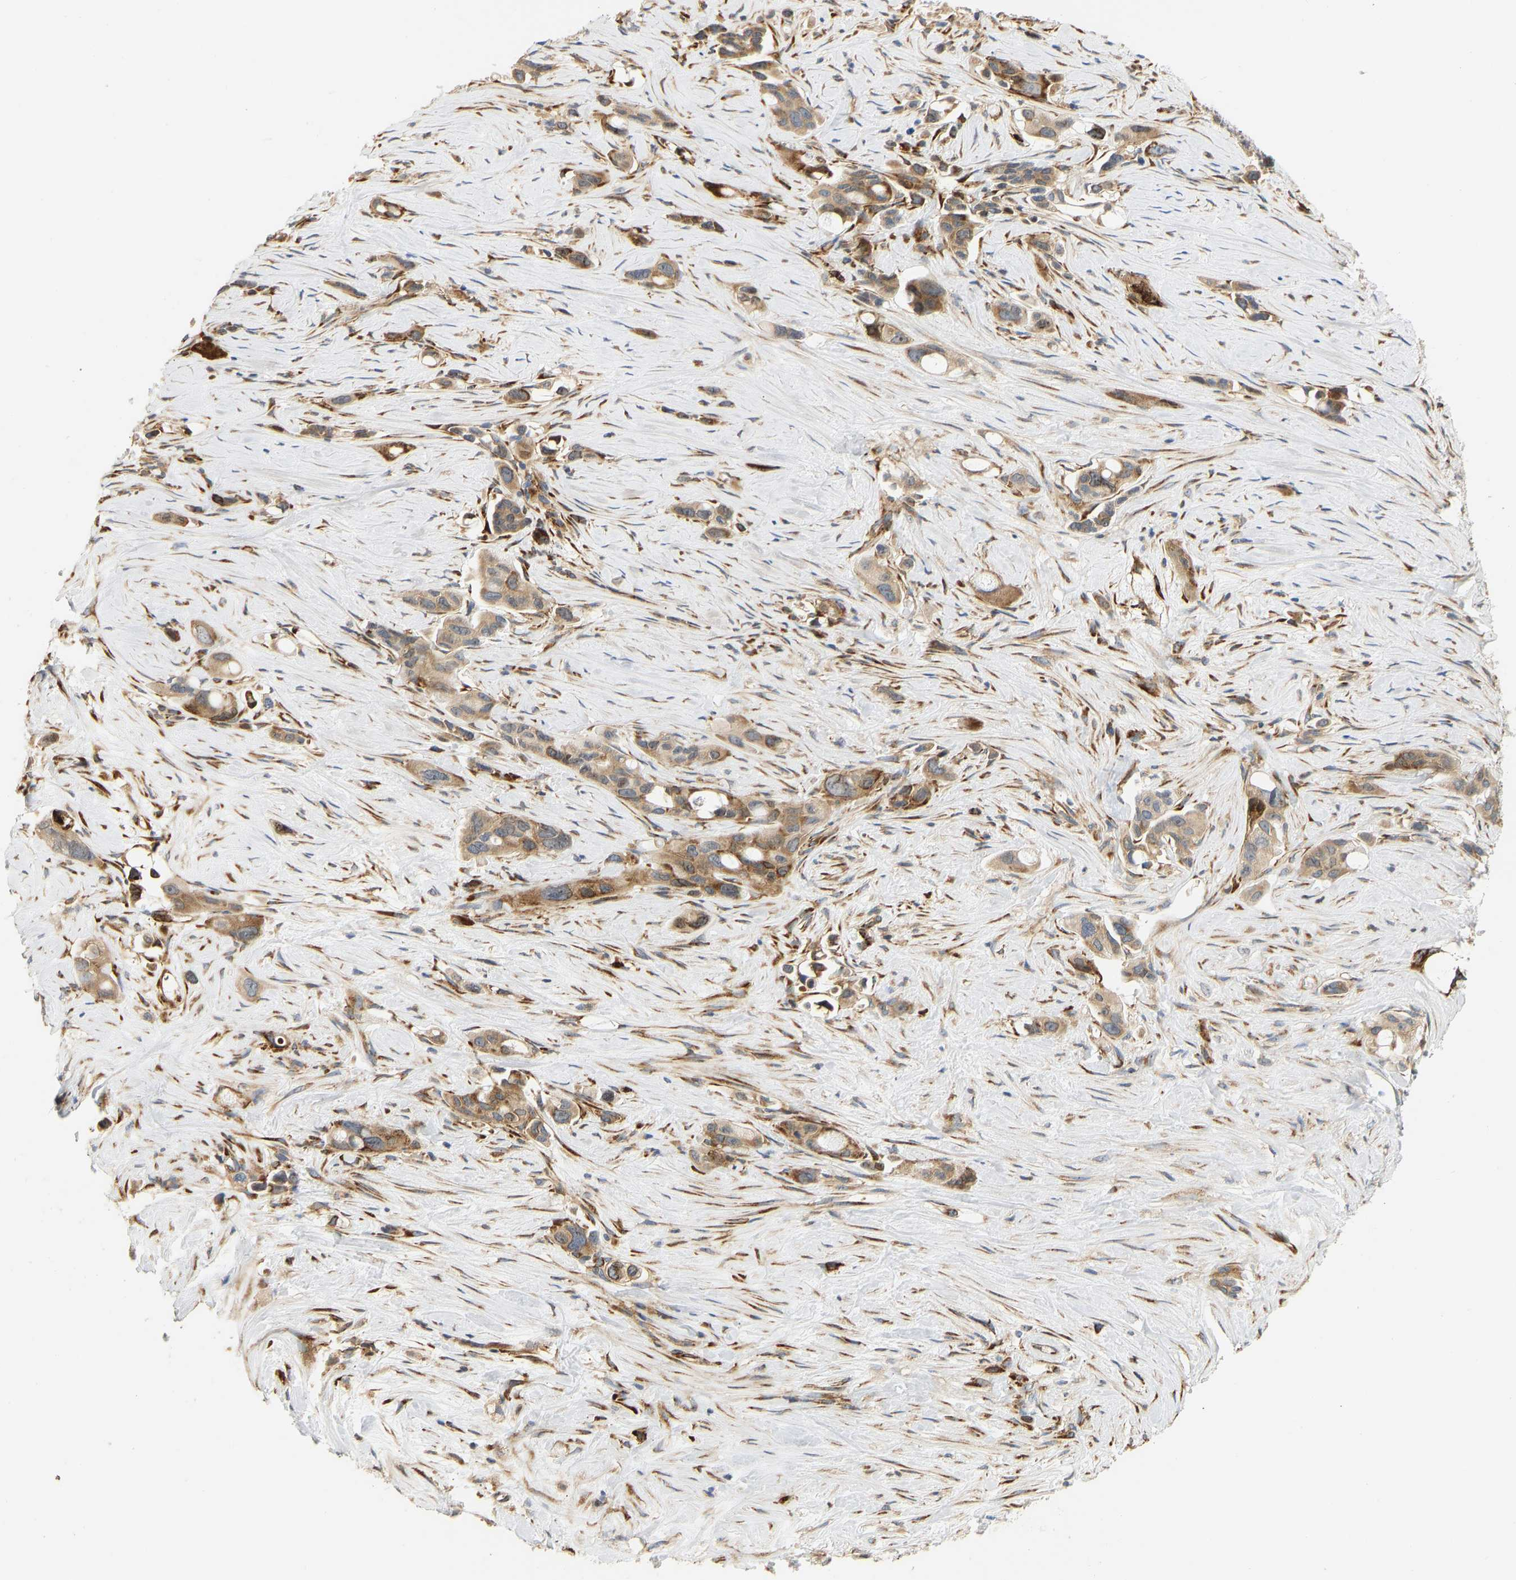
{"staining": {"intensity": "moderate", "quantity": ">75%", "location": "cytoplasmic/membranous"}, "tissue": "pancreatic cancer", "cell_type": "Tumor cells", "image_type": "cancer", "snomed": [{"axis": "morphology", "description": "Adenocarcinoma, NOS"}, {"axis": "topography", "description": "Pancreas"}], "caption": "Protein staining of pancreatic cancer (adenocarcinoma) tissue reveals moderate cytoplasmic/membranous positivity in approximately >75% of tumor cells.", "gene": "RPS14", "patient": {"sex": "male", "age": 53}}